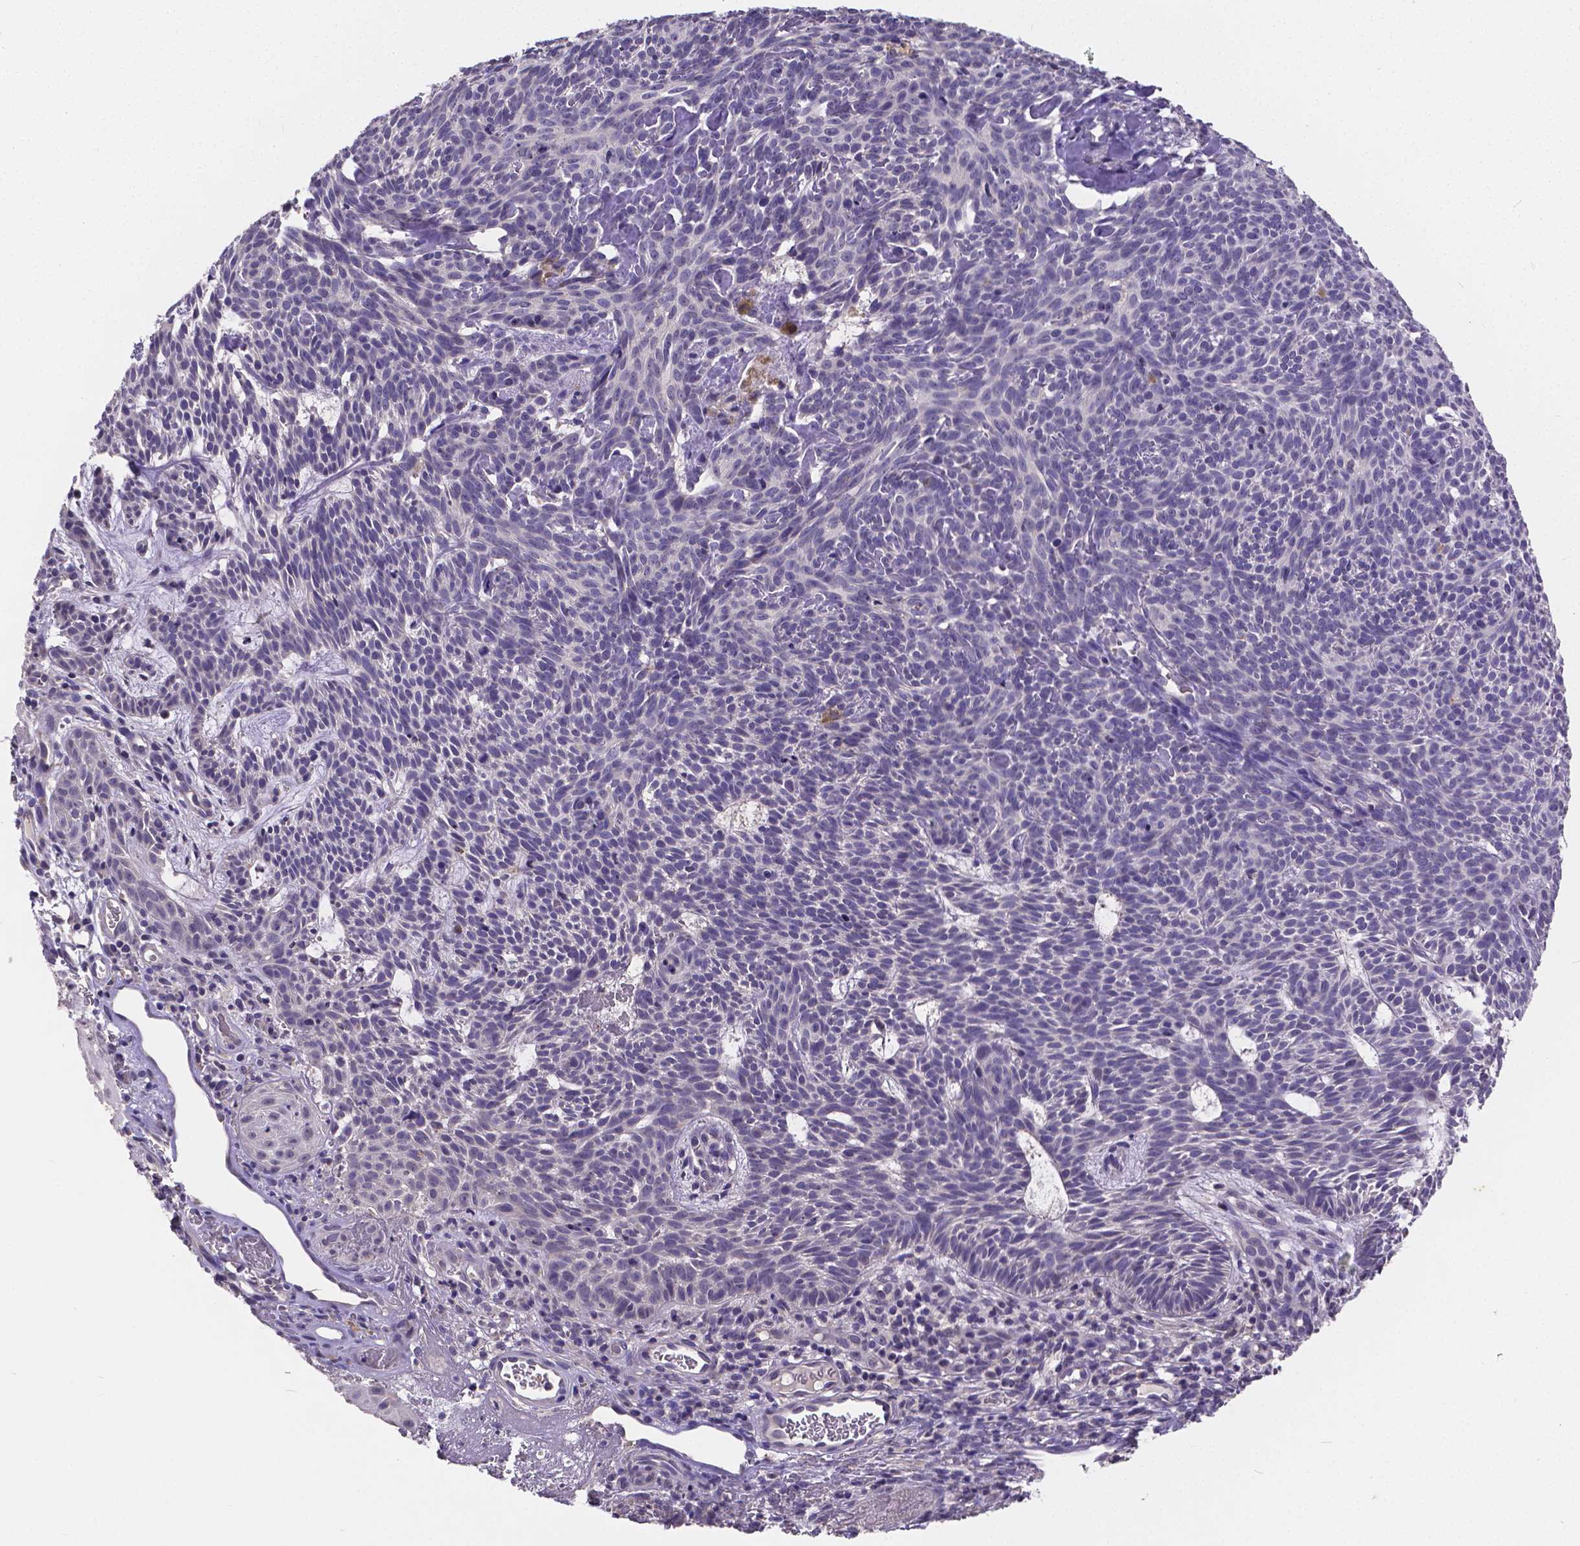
{"staining": {"intensity": "negative", "quantity": "none", "location": "none"}, "tissue": "skin cancer", "cell_type": "Tumor cells", "image_type": "cancer", "snomed": [{"axis": "morphology", "description": "Basal cell carcinoma"}, {"axis": "topography", "description": "Skin"}], "caption": "Image shows no significant protein positivity in tumor cells of skin basal cell carcinoma.", "gene": "CTNNA2", "patient": {"sex": "male", "age": 59}}